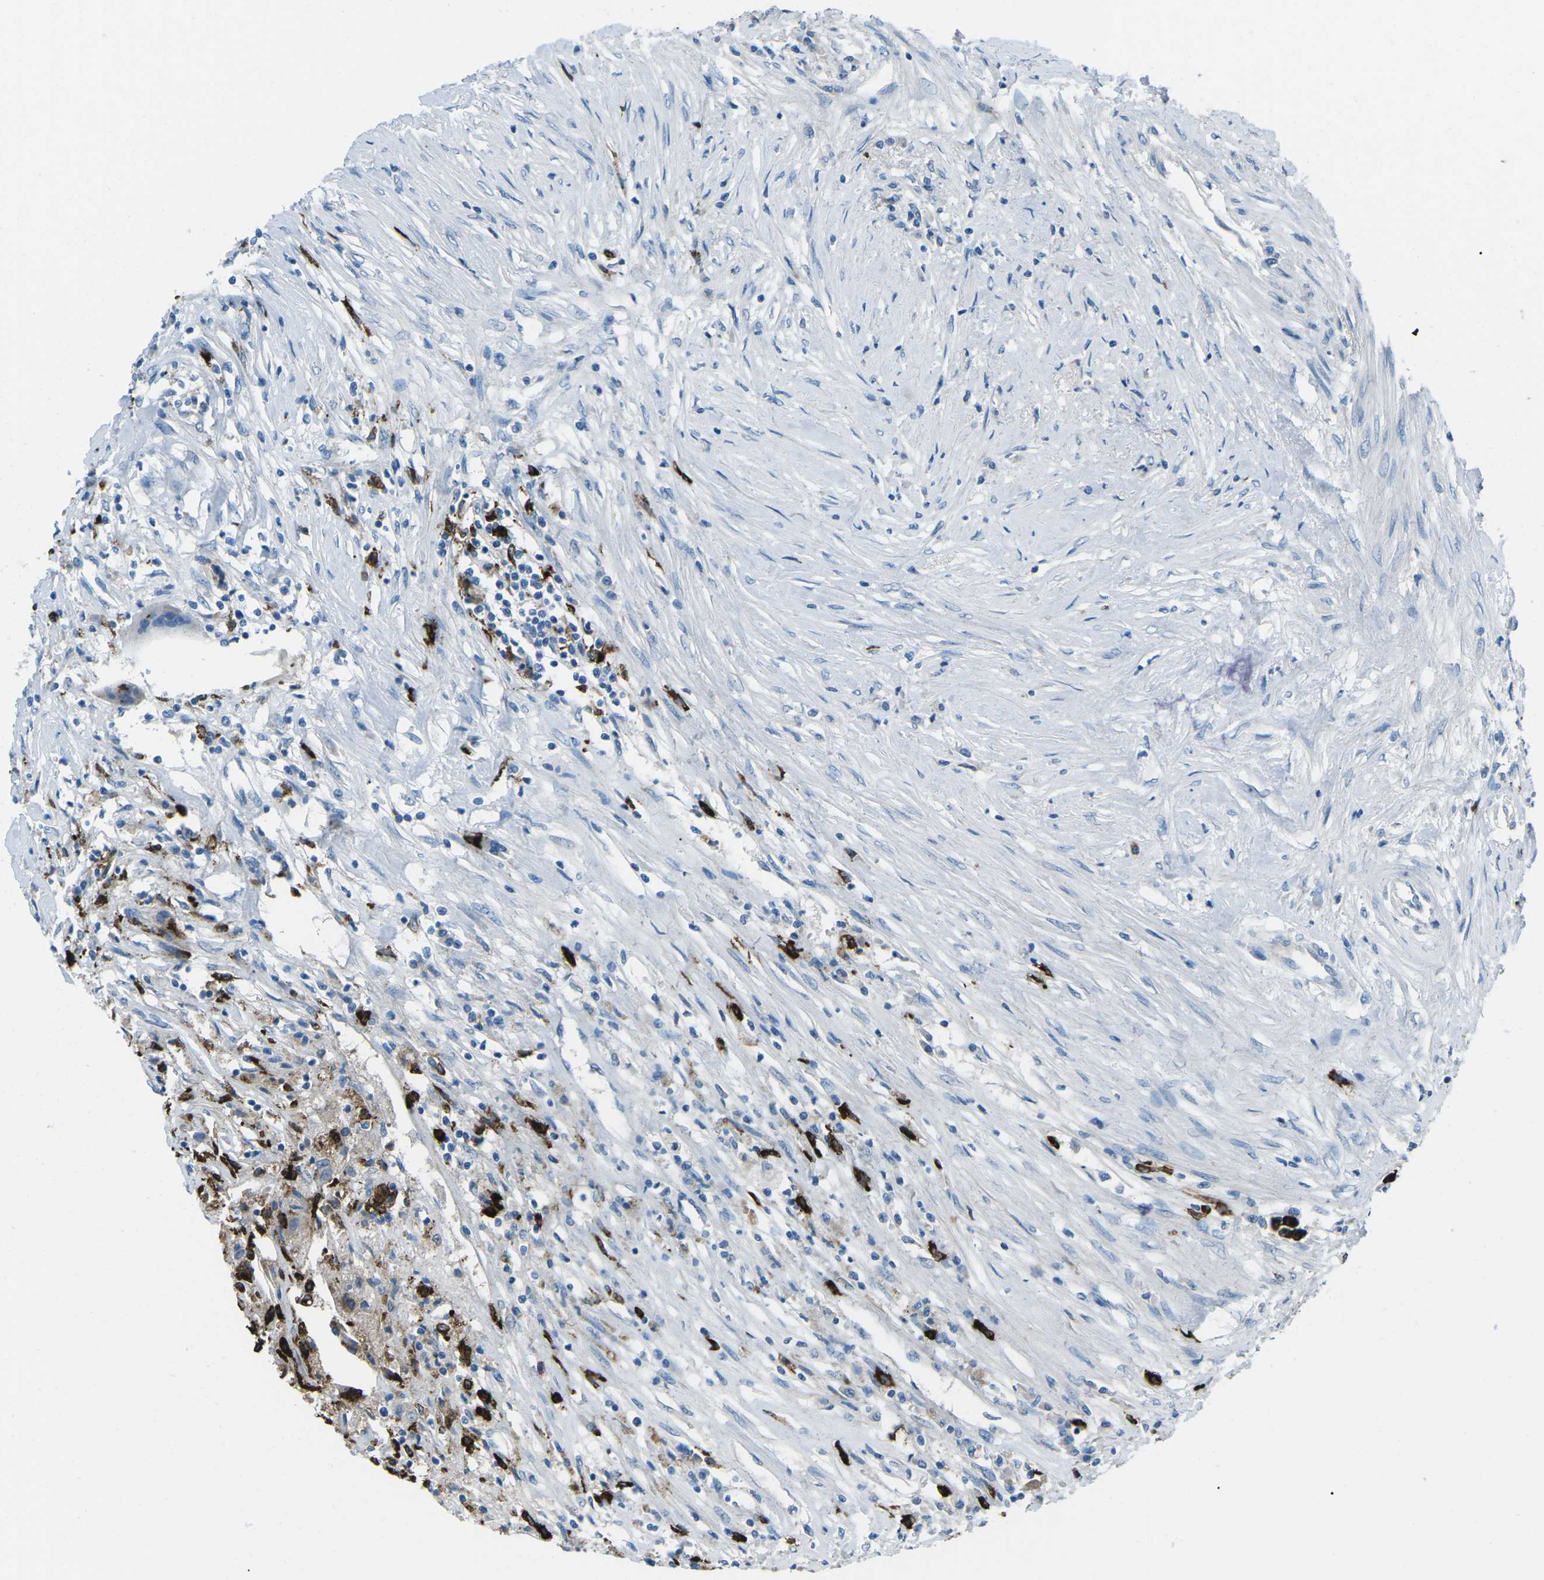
{"staining": {"intensity": "negative", "quantity": "none", "location": "none"}, "tissue": "colorectal cancer", "cell_type": "Tumor cells", "image_type": "cancer", "snomed": [{"axis": "morphology", "description": "Adenocarcinoma, NOS"}, {"axis": "topography", "description": "Rectum"}], "caption": "Photomicrograph shows no protein expression in tumor cells of colorectal adenocarcinoma tissue. (DAB immunohistochemistry visualized using brightfield microscopy, high magnification).", "gene": "FCN1", "patient": {"sex": "male", "age": 63}}